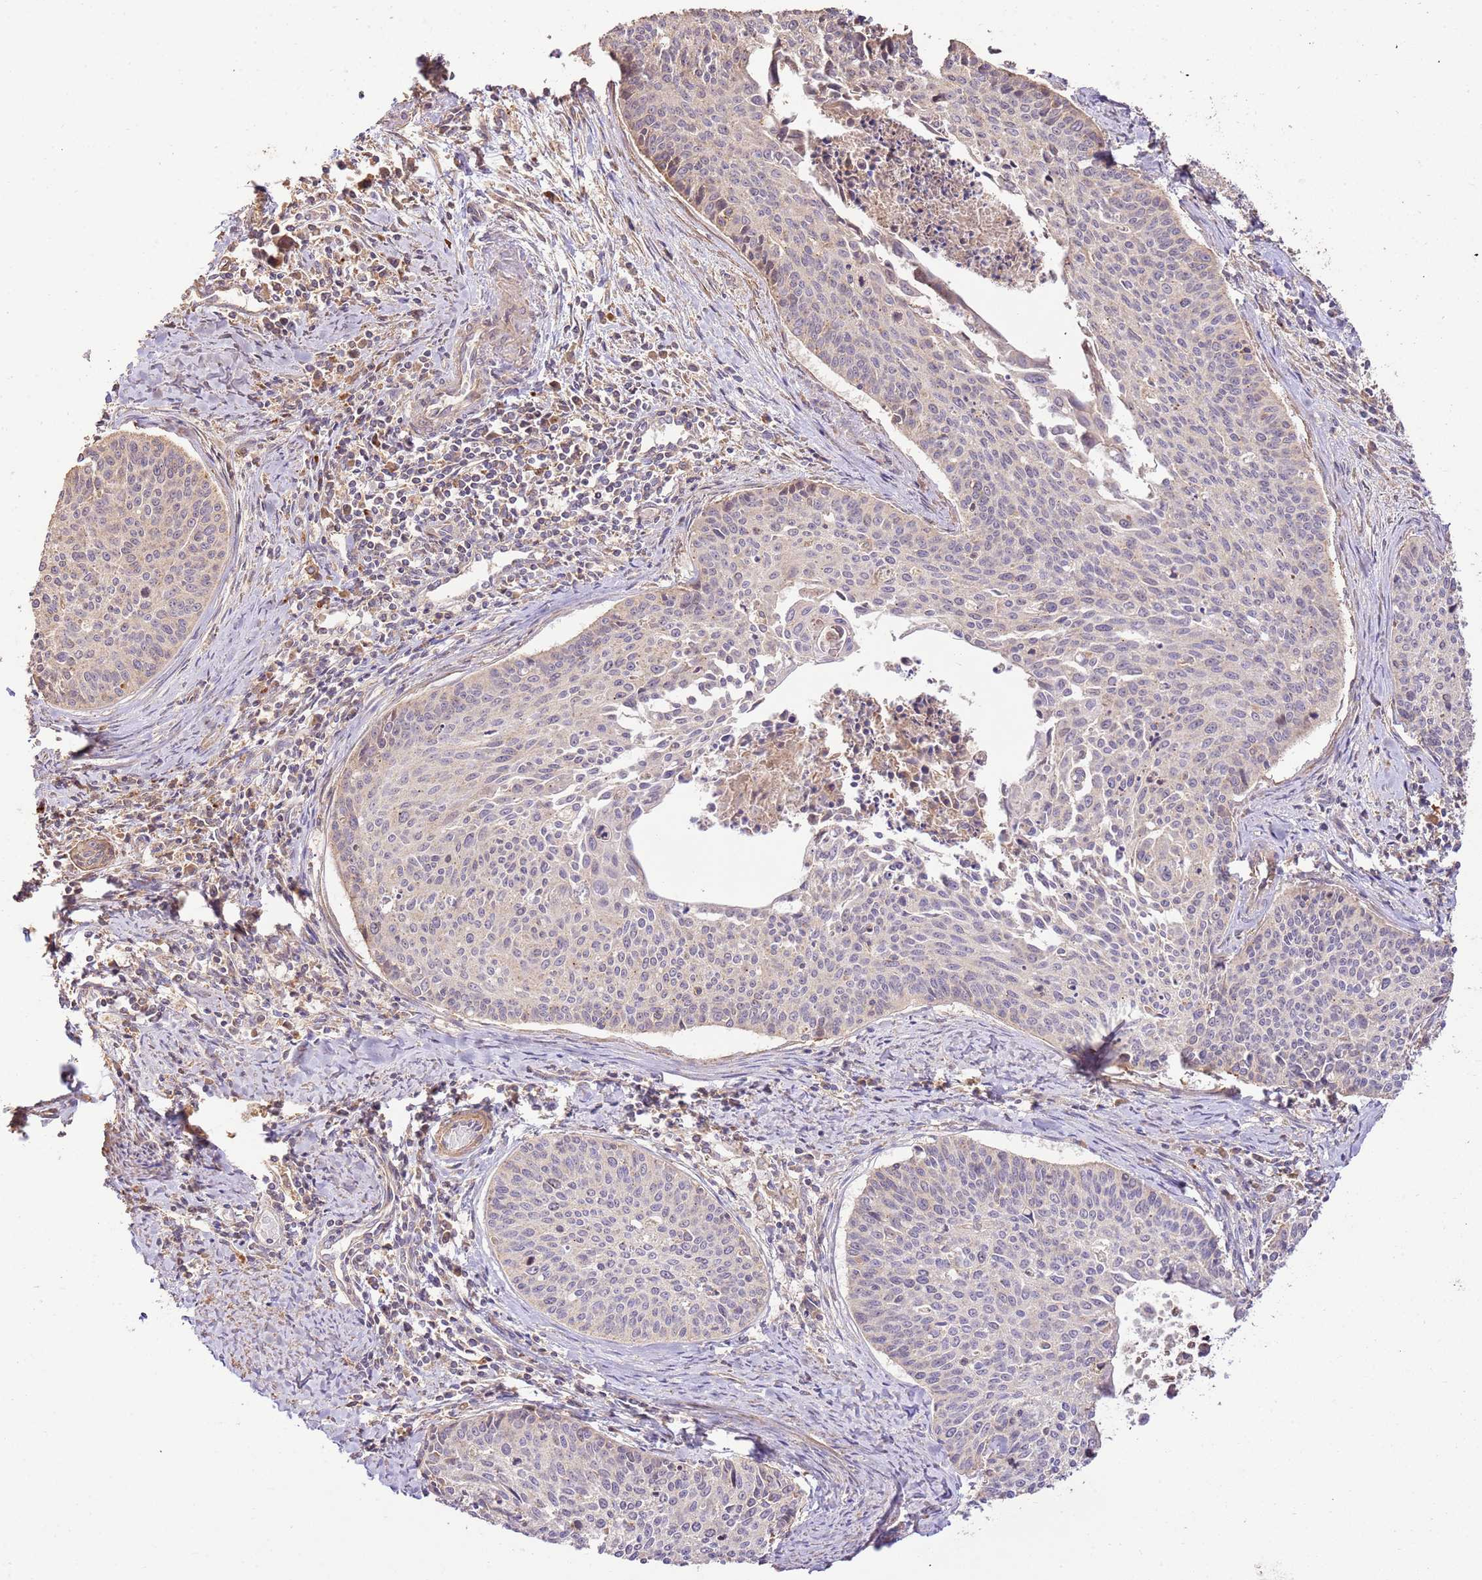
{"staining": {"intensity": "negative", "quantity": "none", "location": "none"}, "tissue": "cervical cancer", "cell_type": "Tumor cells", "image_type": "cancer", "snomed": [{"axis": "morphology", "description": "Squamous cell carcinoma, NOS"}, {"axis": "topography", "description": "Cervix"}], "caption": "IHC image of neoplastic tissue: human cervical squamous cell carcinoma stained with DAB (3,3'-diaminobenzidine) demonstrates no significant protein expression in tumor cells. The staining is performed using DAB brown chromogen with nuclei counter-stained in using hematoxylin.", "gene": "CEP55", "patient": {"sex": "female", "age": 55}}